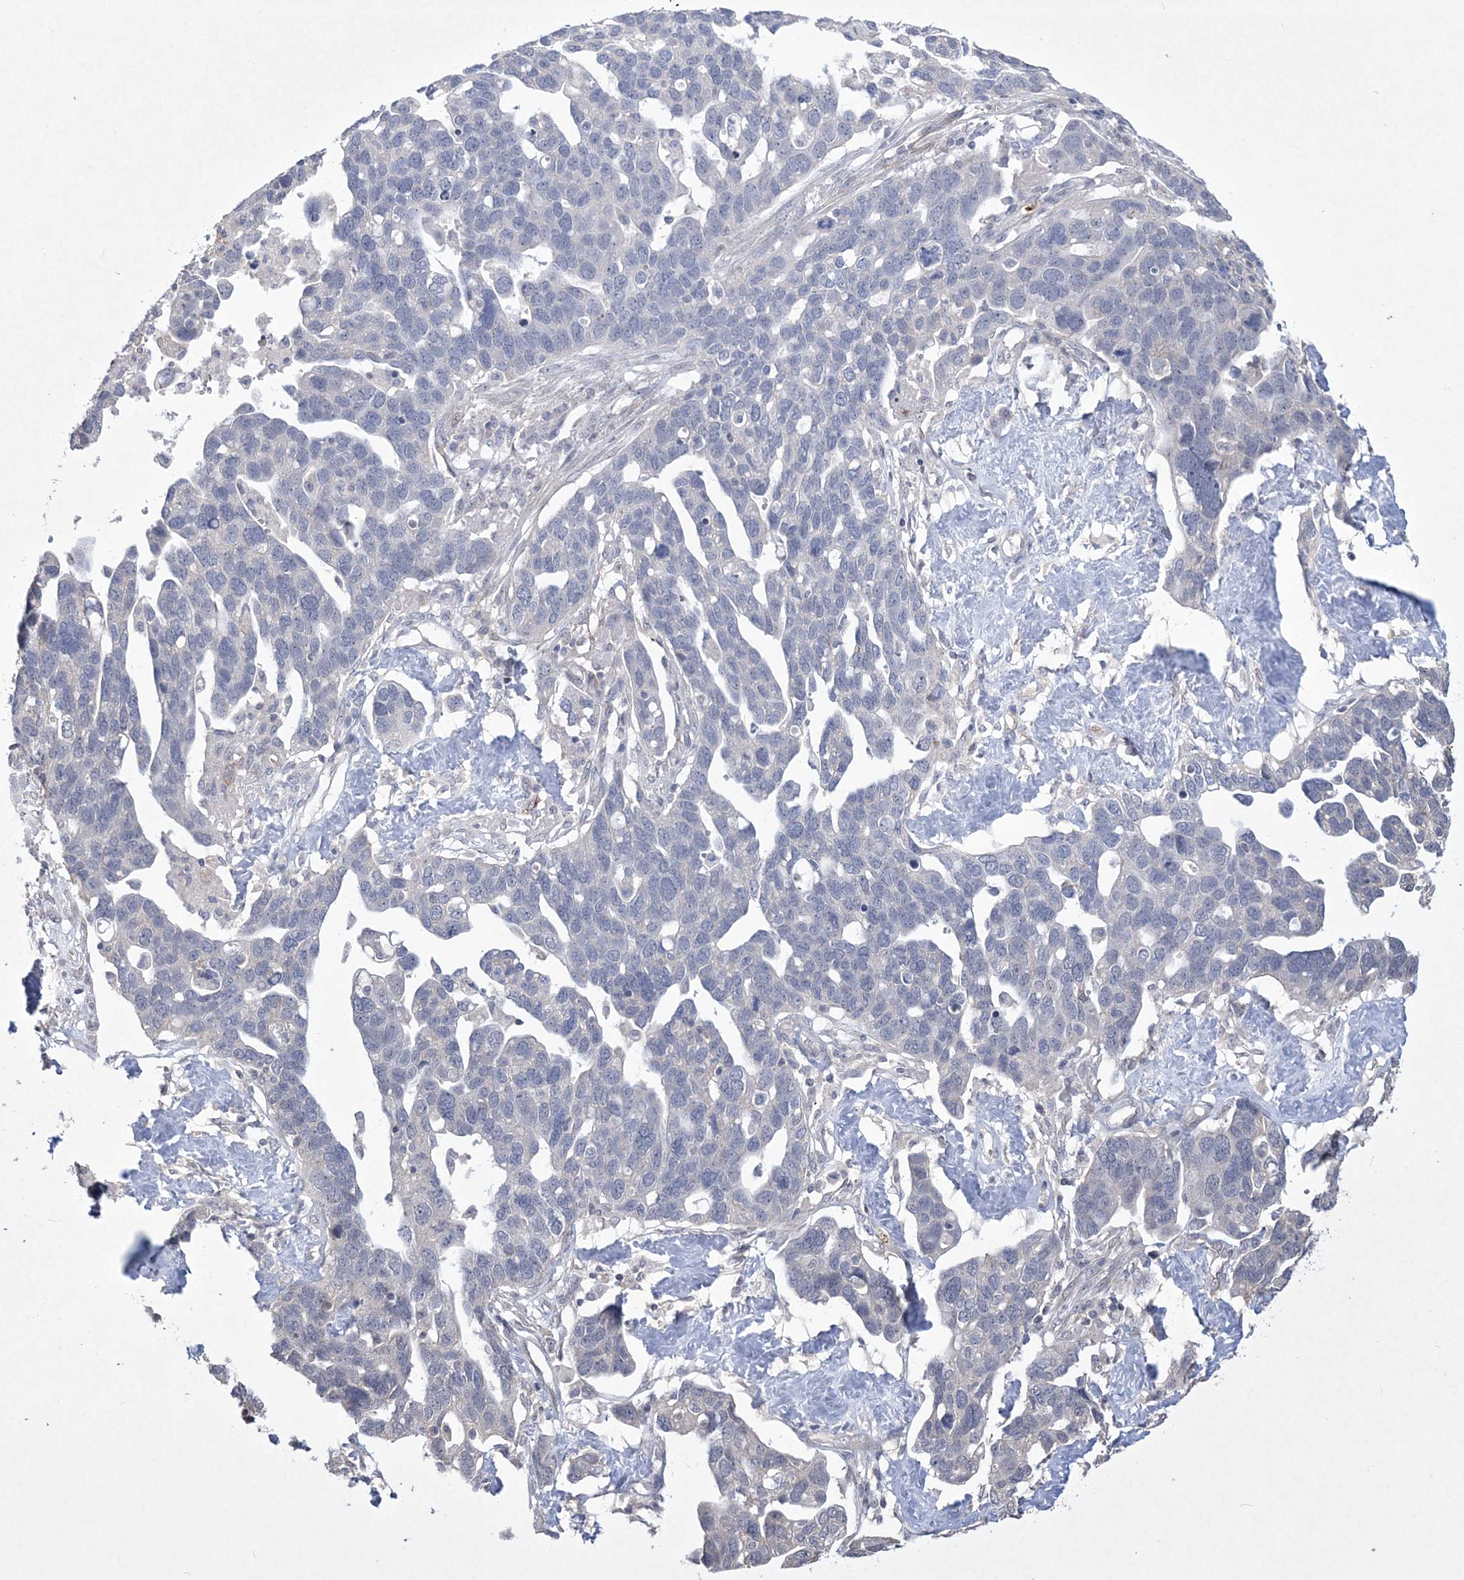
{"staining": {"intensity": "negative", "quantity": "none", "location": "none"}, "tissue": "ovarian cancer", "cell_type": "Tumor cells", "image_type": "cancer", "snomed": [{"axis": "morphology", "description": "Cystadenocarcinoma, serous, NOS"}, {"axis": "topography", "description": "Ovary"}], "caption": "Immunohistochemical staining of human ovarian cancer (serous cystadenocarcinoma) exhibits no significant staining in tumor cells.", "gene": "DPCD", "patient": {"sex": "female", "age": 54}}